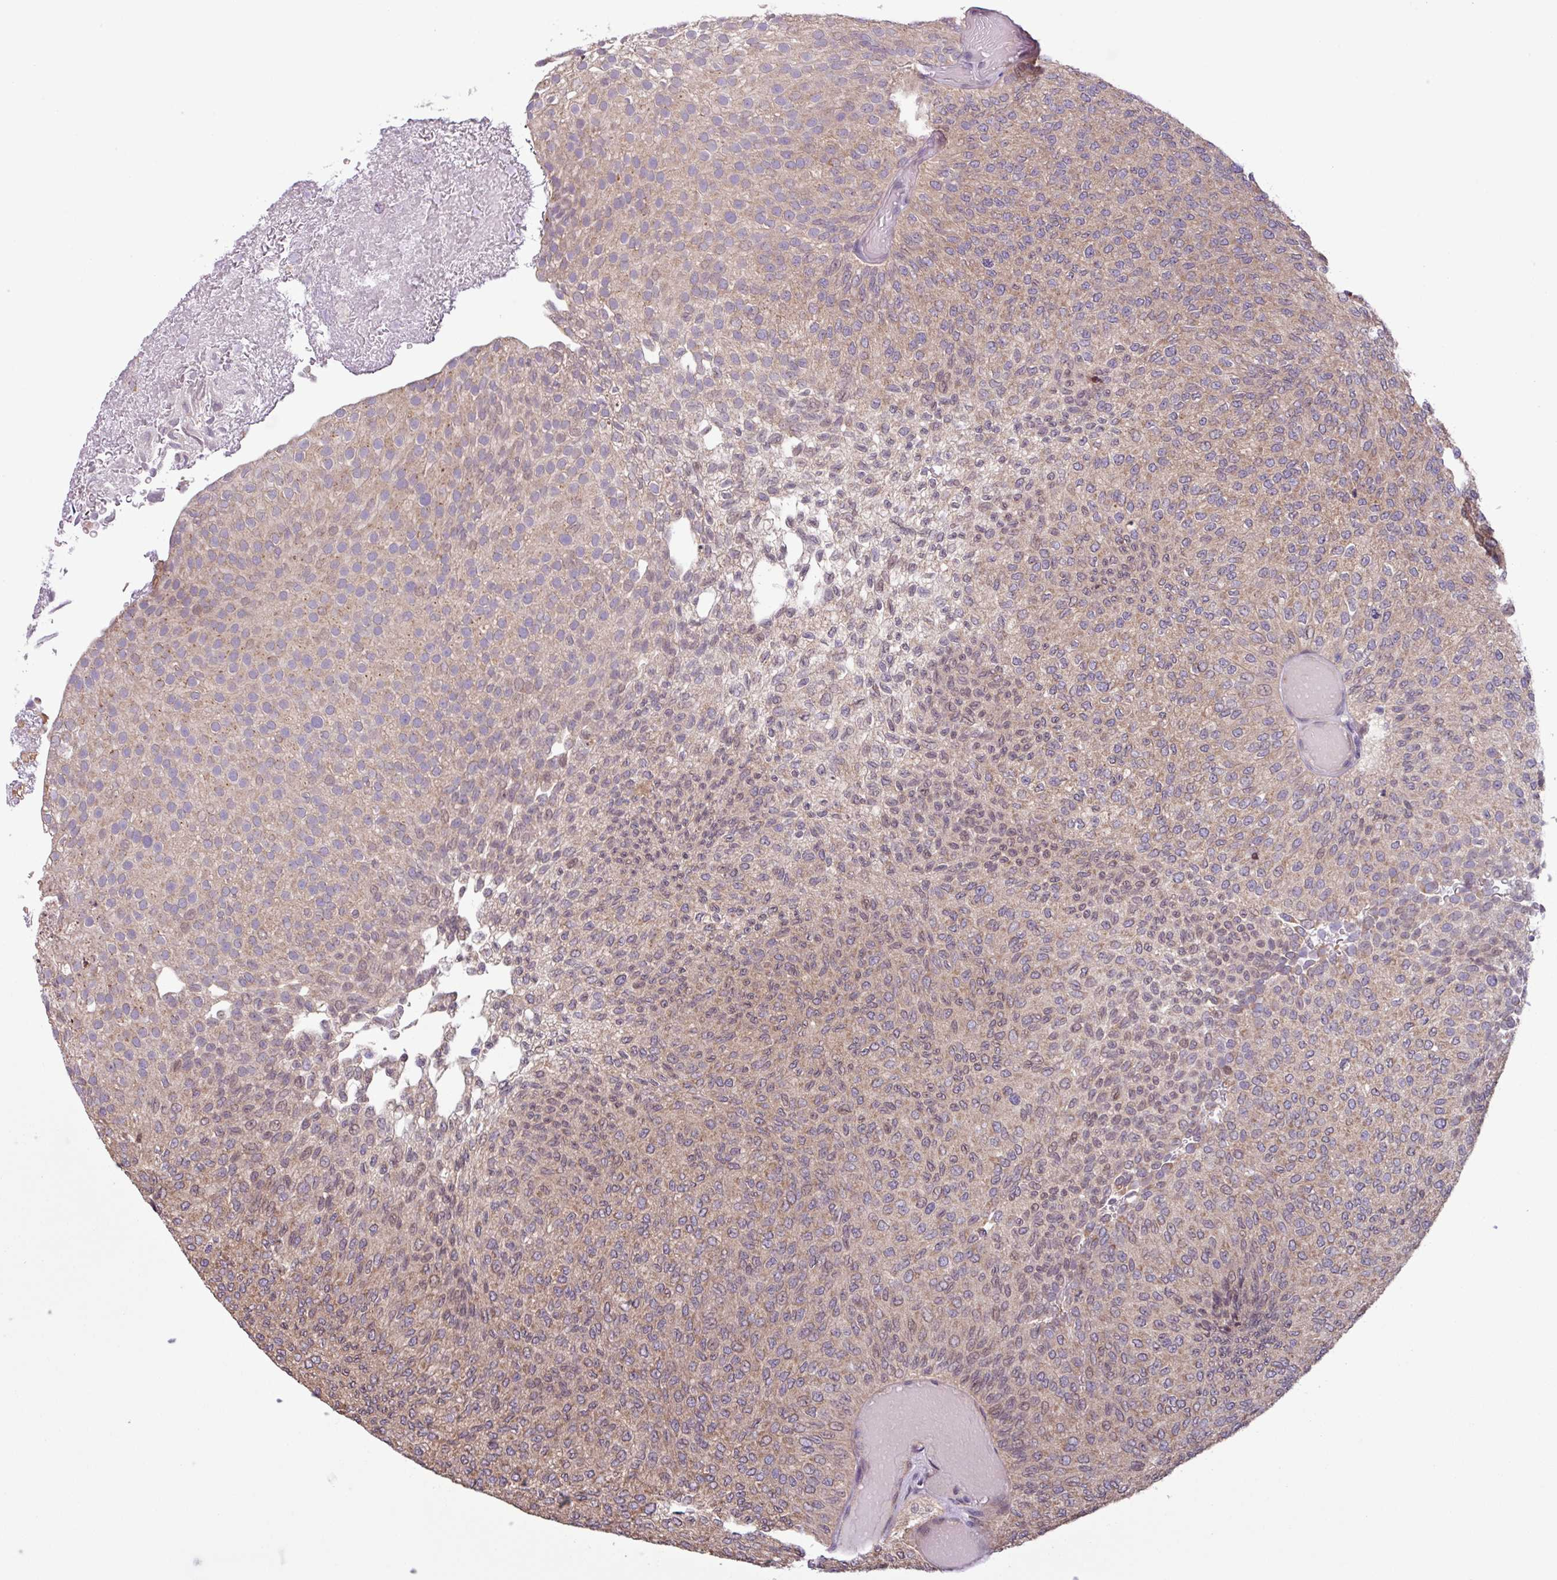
{"staining": {"intensity": "weak", "quantity": ">75%", "location": "cytoplasmic/membranous,nuclear"}, "tissue": "urothelial cancer", "cell_type": "Tumor cells", "image_type": "cancer", "snomed": [{"axis": "morphology", "description": "Urothelial carcinoma, Low grade"}, {"axis": "topography", "description": "Urinary bladder"}], "caption": "Urothelial cancer stained for a protein (brown) shows weak cytoplasmic/membranous and nuclear positive expression in about >75% of tumor cells.", "gene": "C20orf27", "patient": {"sex": "male", "age": 78}}